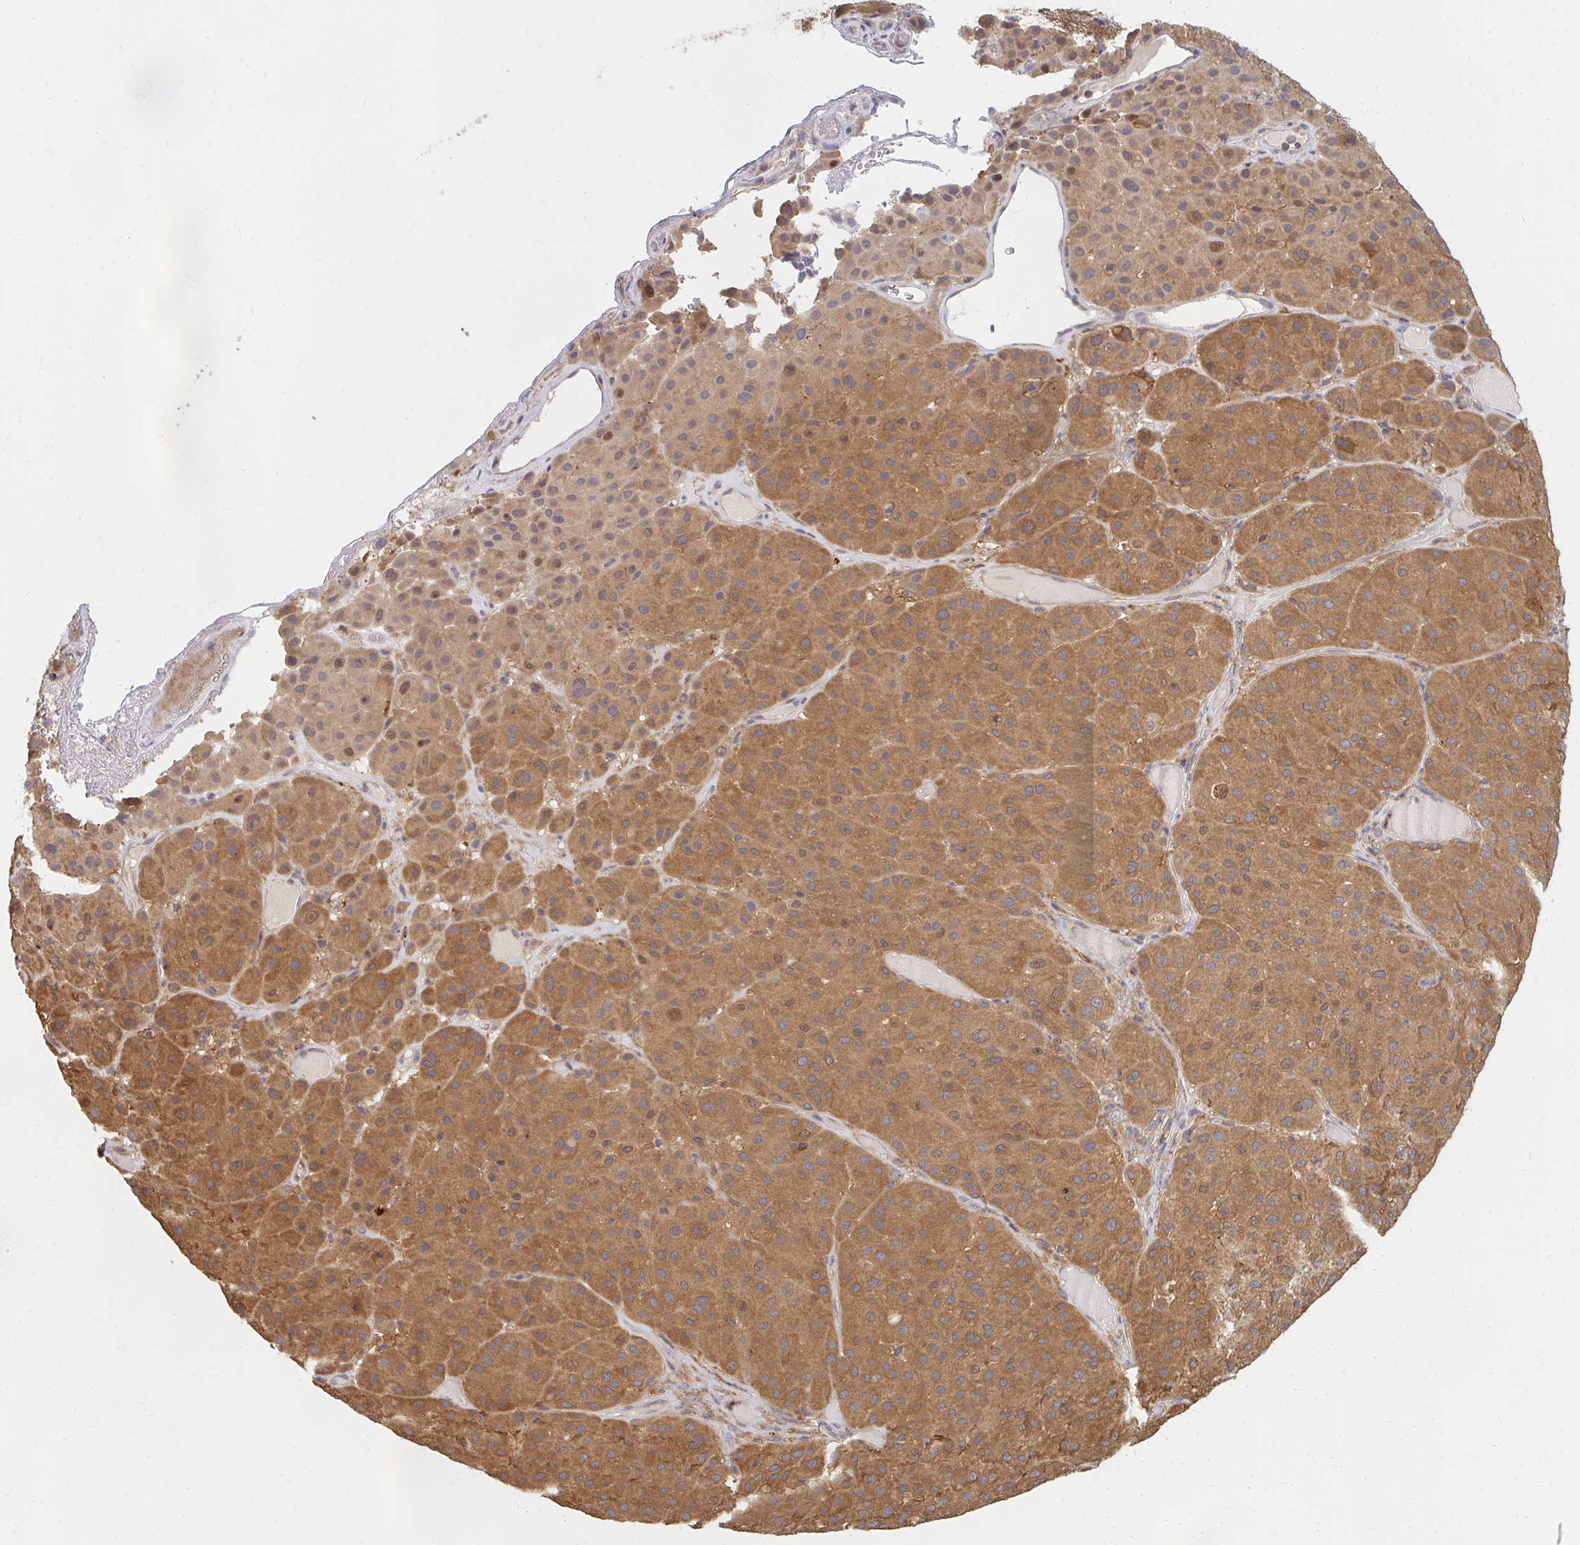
{"staining": {"intensity": "moderate", "quantity": ">75%", "location": "cytoplasmic/membranous"}, "tissue": "melanoma", "cell_type": "Tumor cells", "image_type": "cancer", "snomed": [{"axis": "morphology", "description": "Malignant melanoma, Metastatic site"}, {"axis": "topography", "description": "Smooth muscle"}], "caption": "High-magnification brightfield microscopy of malignant melanoma (metastatic site) stained with DAB (3,3'-diaminobenzidine) (brown) and counterstained with hematoxylin (blue). tumor cells exhibit moderate cytoplasmic/membranous positivity is present in about>75% of cells.", "gene": "ZNF285", "patient": {"sex": "male", "age": 41}}